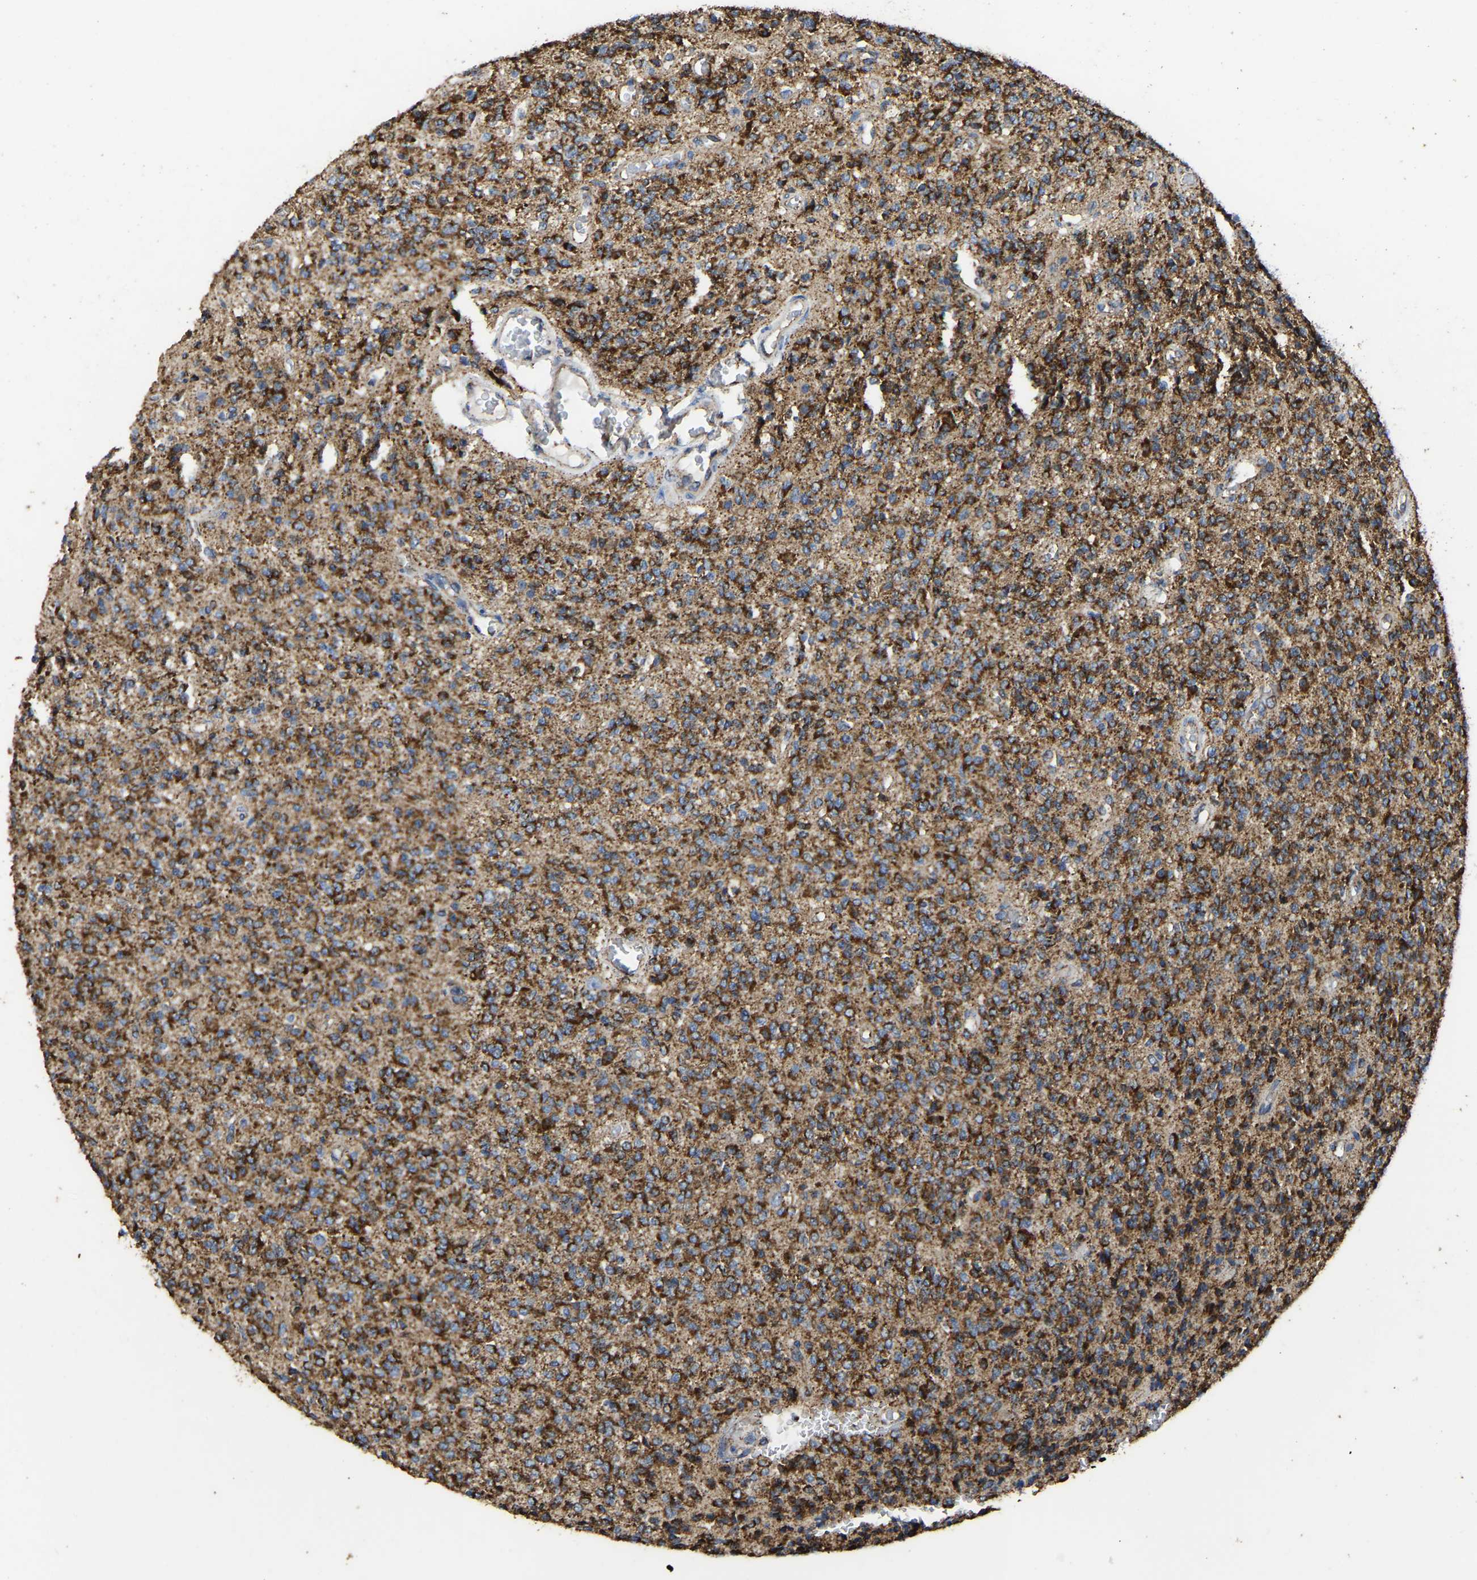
{"staining": {"intensity": "strong", "quantity": ">75%", "location": "cytoplasmic/membranous"}, "tissue": "glioma", "cell_type": "Tumor cells", "image_type": "cancer", "snomed": [{"axis": "morphology", "description": "Glioma, malignant, High grade"}, {"axis": "topography", "description": "Brain"}], "caption": "The image displays staining of high-grade glioma (malignant), revealing strong cytoplasmic/membranous protein positivity (brown color) within tumor cells. Using DAB (3,3'-diaminobenzidine) (brown) and hematoxylin (blue) stains, captured at high magnification using brightfield microscopy.", "gene": "ETFA", "patient": {"sex": "male", "age": 34}}